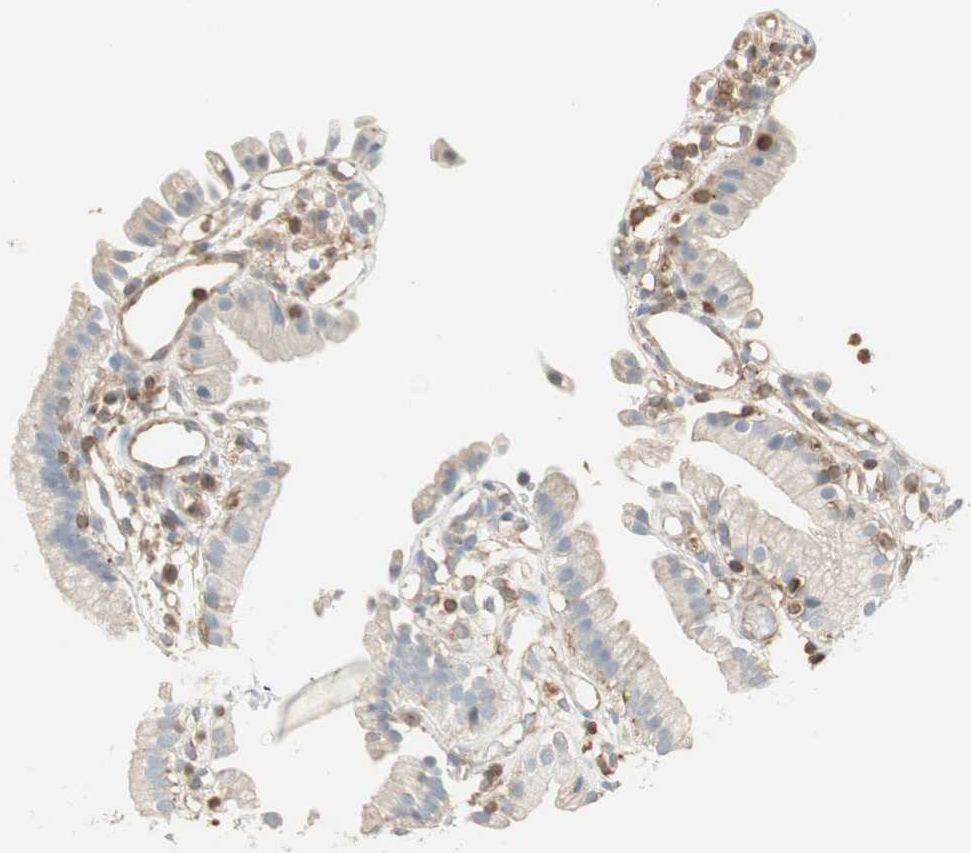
{"staining": {"intensity": "negative", "quantity": "none", "location": "none"}, "tissue": "gallbladder", "cell_type": "Glandular cells", "image_type": "normal", "snomed": [{"axis": "morphology", "description": "Normal tissue, NOS"}, {"axis": "topography", "description": "Gallbladder"}], "caption": "Glandular cells show no significant staining in normal gallbladder.", "gene": "CRLF3", "patient": {"sex": "male", "age": 65}}